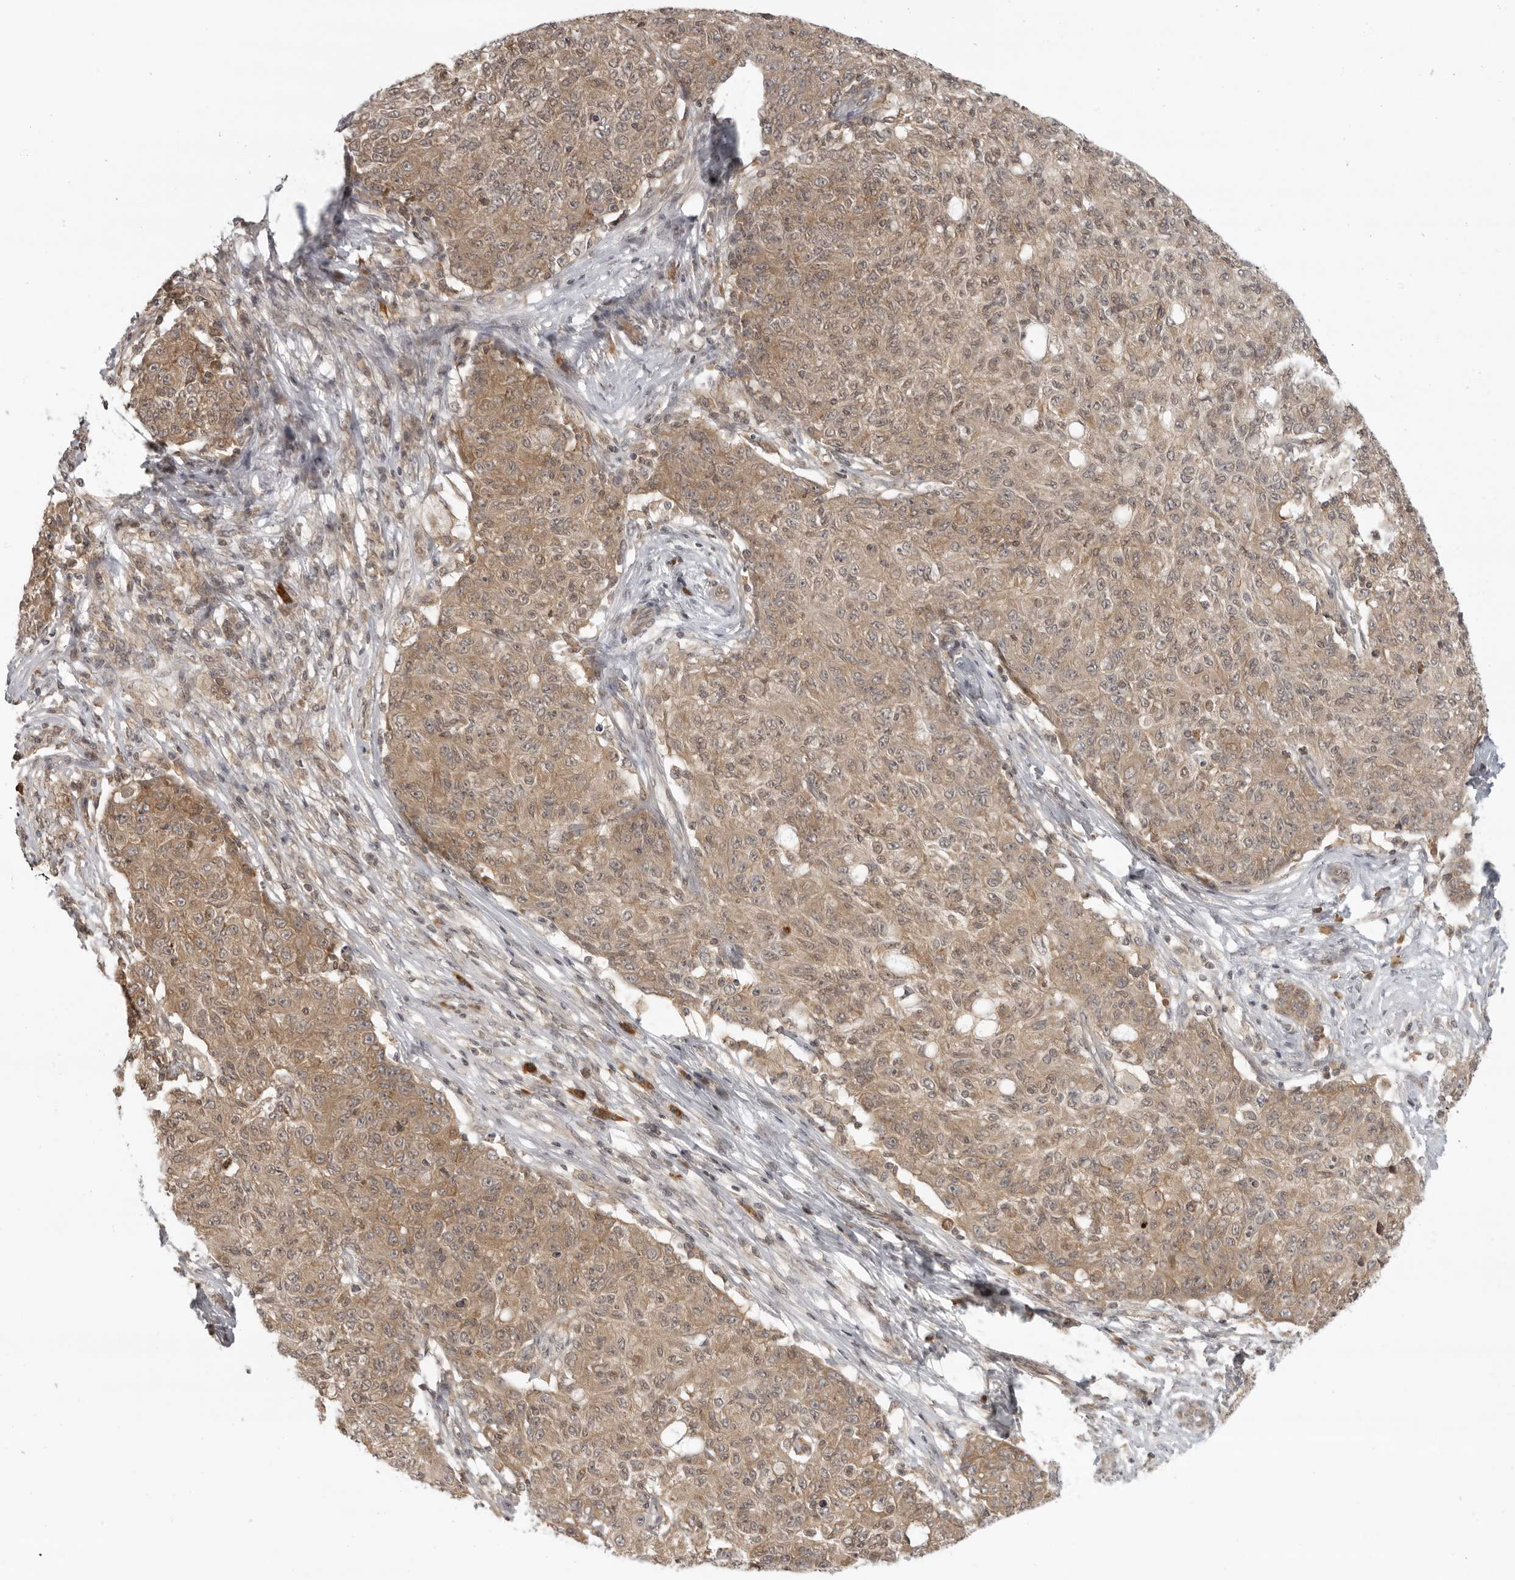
{"staining": {"intensity": "moderate", "quantity": ">75%", "location": "cytoplasmic/membranous,nuclear"}, "tissue": "ovarian cancer", "cell_type": "Tumor cells", "image_type": "cancer", "snomed": [{"axis": "morphology", "description": "Carcinoma, endometroid"}, {"axis": "topography", "description": "Ovary"}], "caption": "A histopathology image showing moderate cytoplasmic/membranous and nuclear expression in approximately >75% of tumor cells in ovarian cancer (endometroid carcinoma), as visualized by brown immunohistochemical staining.", "gene": "PRRC2A", "patient": {"sex": "female", "age": 42}}